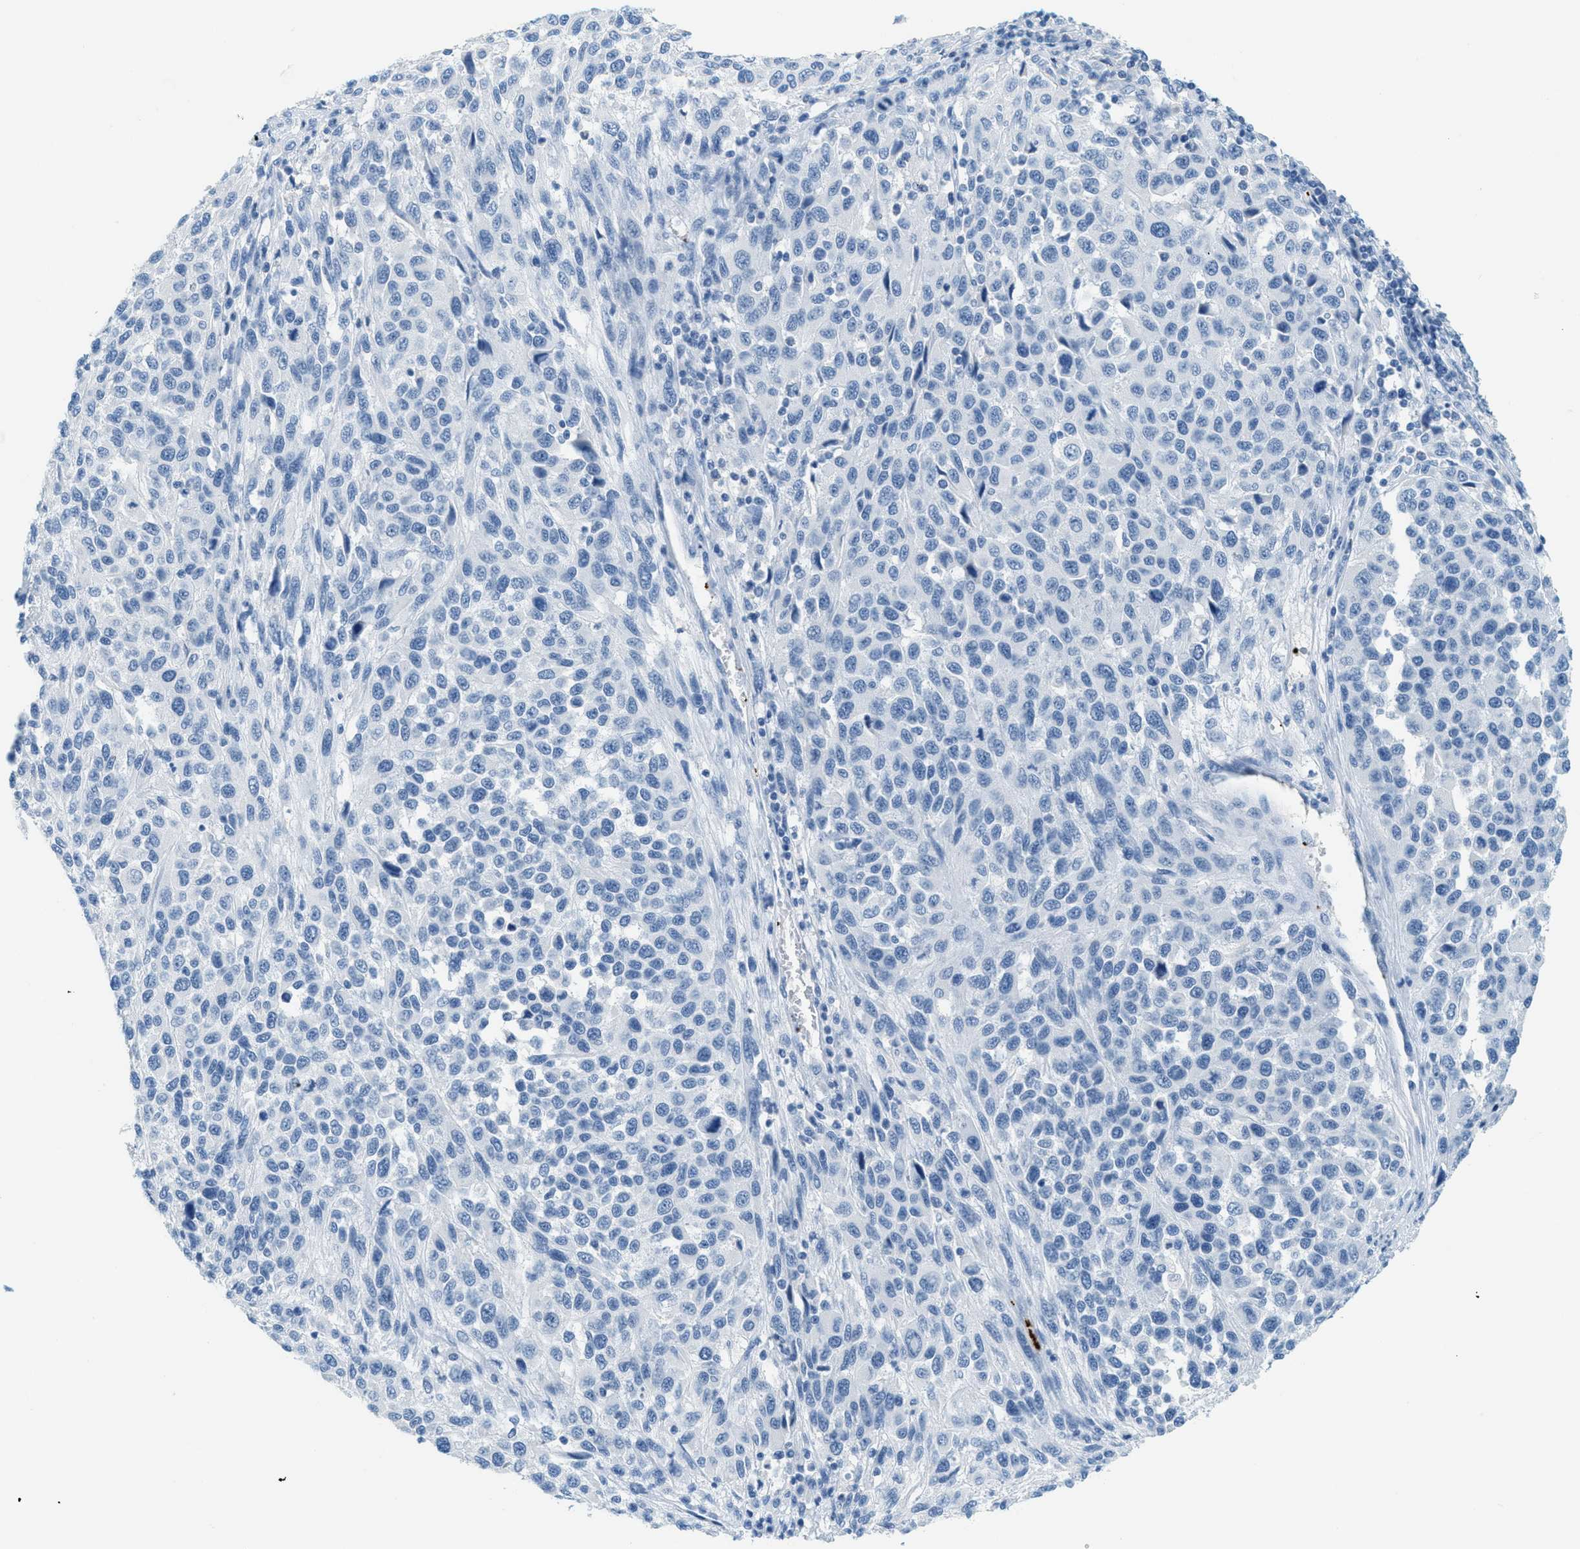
{"staining": {"intensity": "negative", "quantity": "none", "location": "none"}, "tissue": "melanoma", "cell_type": "Tumor cells", "image_type": "cancer", "snomed": [{"axis": "morphology", "description": "Malignant melanoma, Metastatic site"}, {"axis": "topography", "description": "Lymph node"}], "caption": "The micrograph reveals no significant expression in tumor cells of malignant melanoma (metastatic site).", "gene": "PPBP", "patient": {"sex": "male", "age": 61}}